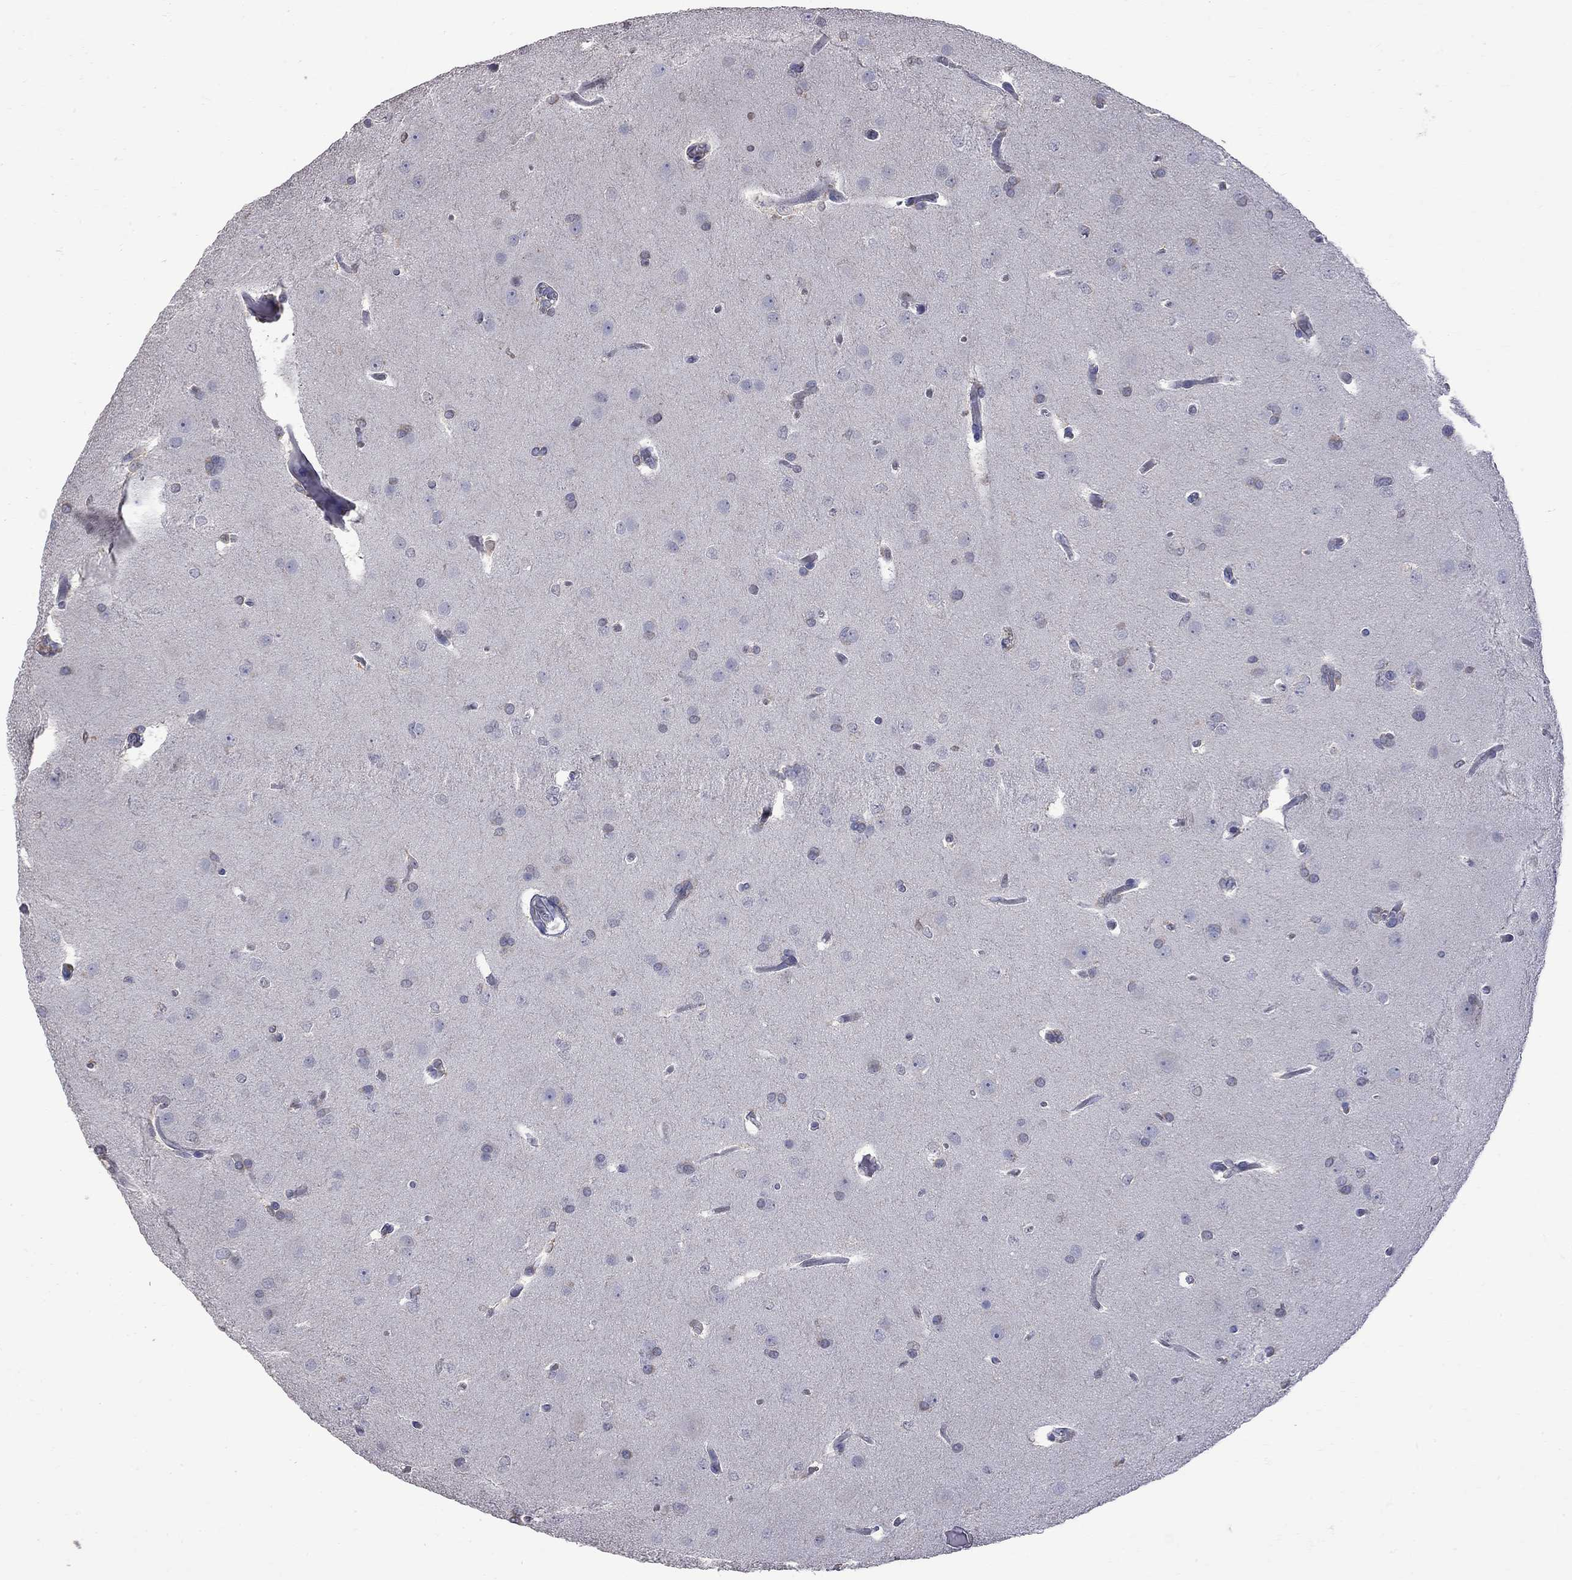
{"staining": {"intensity": "negative", "quantity": "none", "location": "none"}, "tissue": "glioma", "cell_type": "Tumor cells", "image_type": "cancer", "snomed": [{"axis": "morphology", "description": "Glioma, malignant, Low grade"}, {"axis": "topography", "description": "Brain"}], "caption": "A histopathology image of malignant low-grade glioma stained for a protein displays no brown staining in tumor cells.", "gene": "CKAP2", "patient": {"sex": "female", "age": 32}}